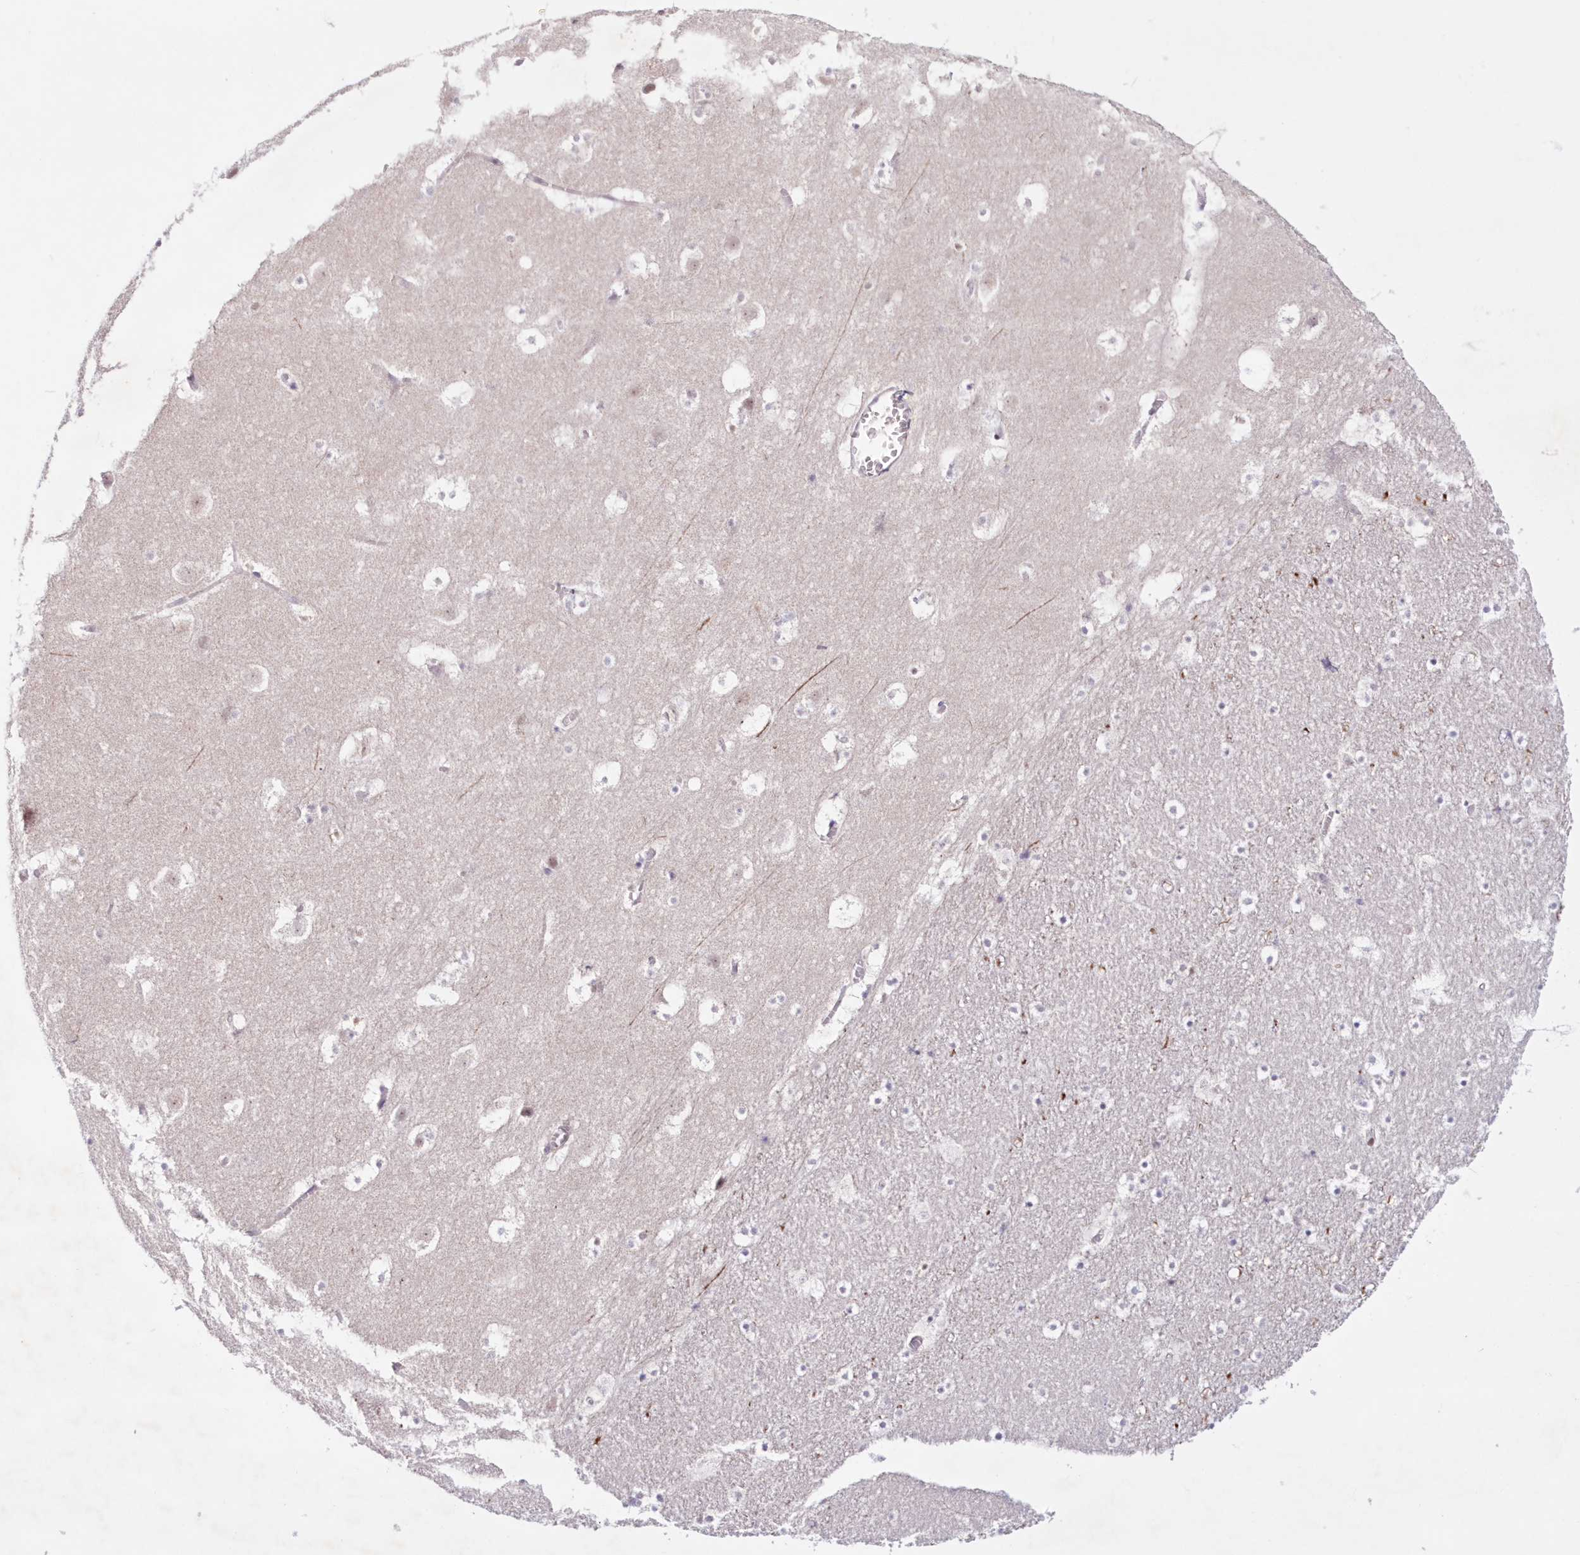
{"staining": {"intensity": "negative", "quantity": "none", "location": "none"}, "tissue": "caudate", "cell_type": "Glial cells", "image_type": "normal", "snomed": [{"axis": "morphology", "description": "Normal tissue, NOS"}, {"axis": "topography", "description": "Lateral ventricle wall"}], "caption": "DAB (3,3'-diaminobenzidine) immunohistochemical staining of normal human caudate shows no significant staining in glial cells. The staining was performed using DAB (3,3'-diaminobenzidine) to visualize the protein expression in brown, while the nuclei were stained in blue with hematoxylin (Magnification: 20x).", "gene": "NEU4", "patient": {"sex": "male", "age": 45}}